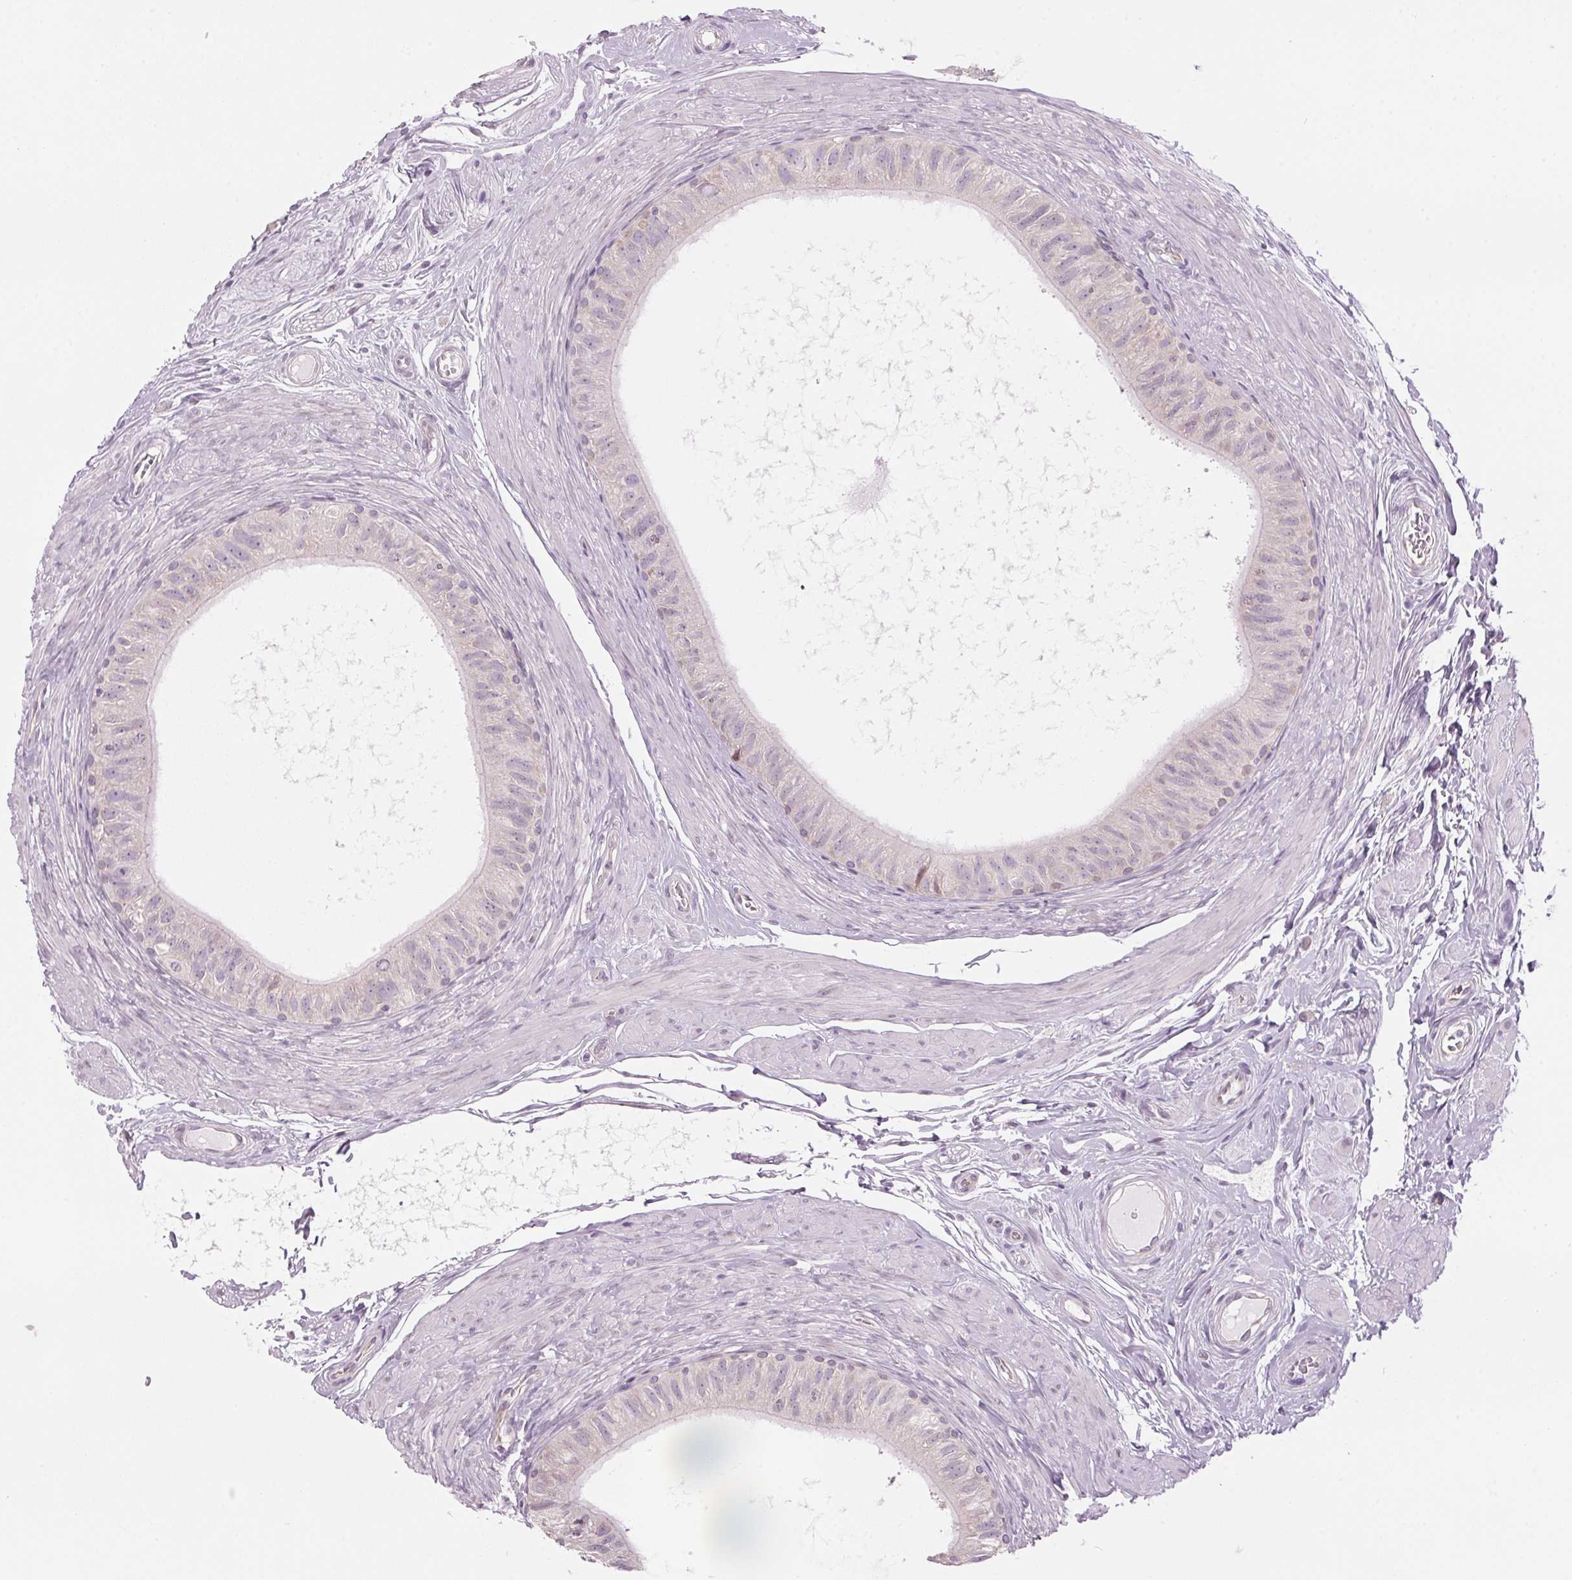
{"staining": {"intensity": "weak", "quantity": "<25%", "location": "cytoplasmic/membranous"}, "tissue": "epididymis", "cell_type": "Glandular cells", "image_type": "normal", "snomed": [{"axis": "morphology", "description": "Normal tissue, NOS"}, {"axis": "topography", "description": "Epididymis"}], "caption": "This is a photomicrograph of IHC staining of normal epididymis, which shows no staining in glandular cells.", "gene": "GNMT", "patient": {"sex": "male", "age": 36}}